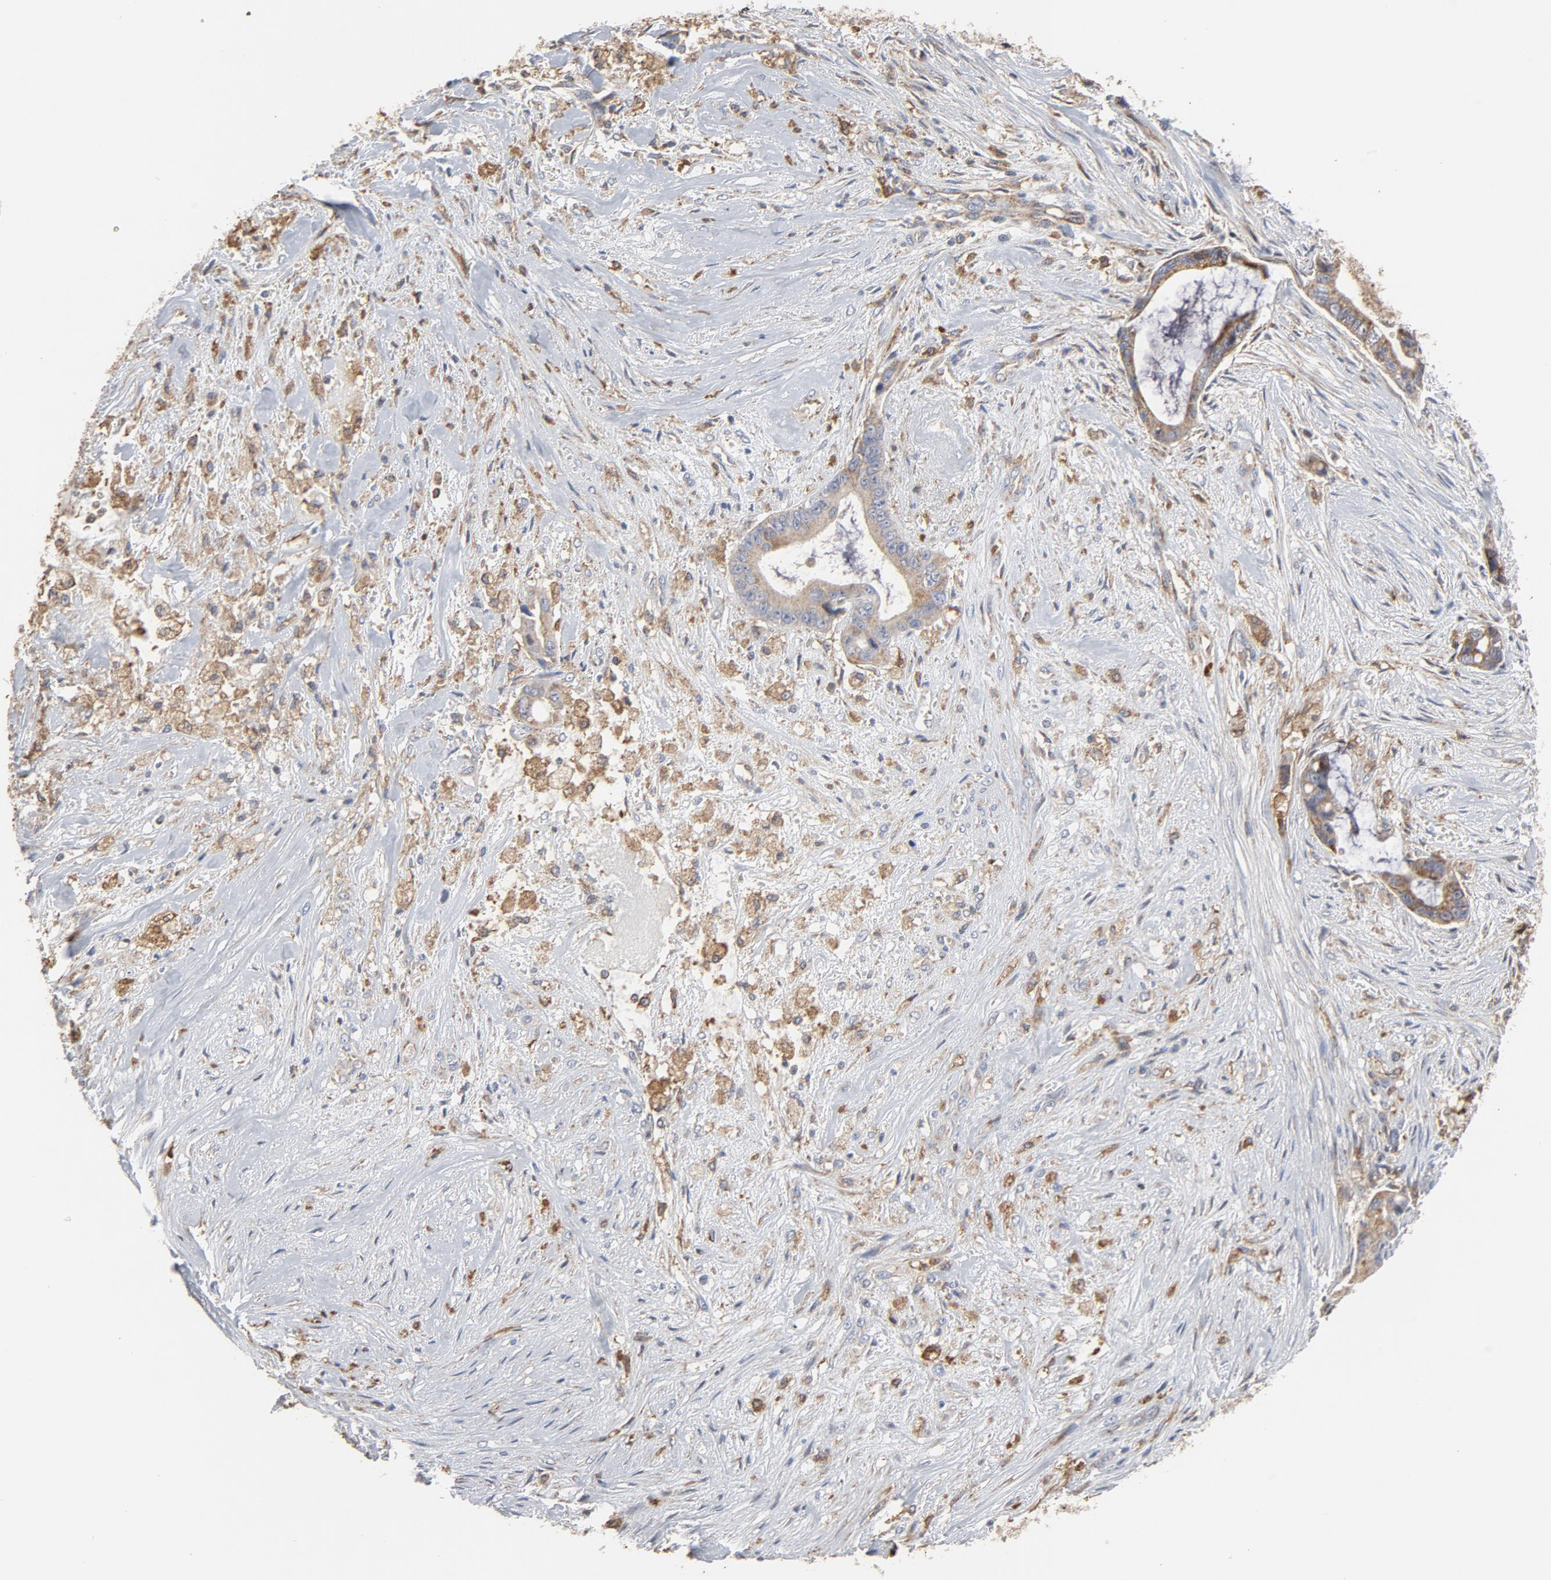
{"staining": {"intensity": "moderate", "quantity": ">75%", "location": "cytoplasmic/membranous"}, "tissue": "liver cancer", "cell_type": "Tumor cells", "image_type": "cancer", "snomed": [{"axis": "morphology", "description": "Cholangiocarcinoma"}, {"axis": "topography", "description": "Liver"}], "caption": "Immunohistochemistry of liver cancer (cholangiocarcinoma) displays medium levels of moderate cytoplasmic/membranous positivity in about >75% of tumor cells.", "gene": "RAPGEF4", "patient": {"sex": "female", "age": 55}}